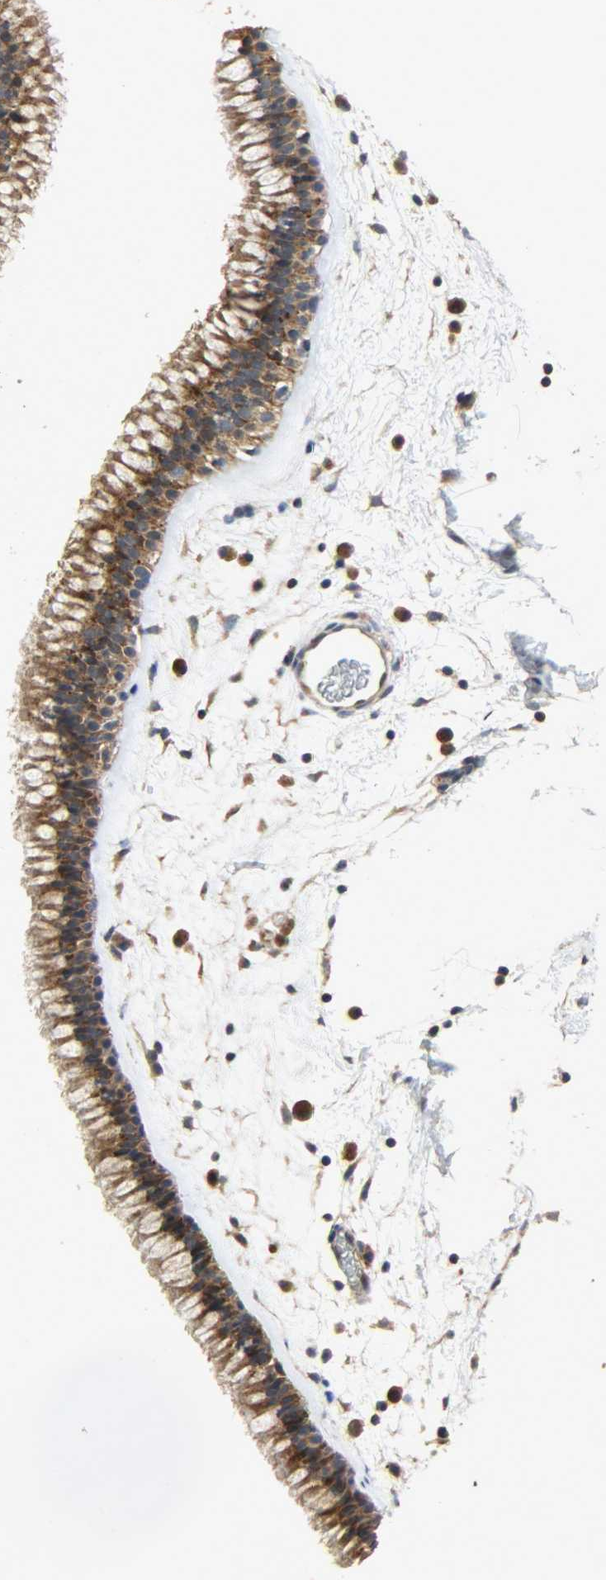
{"staining": {"intensity": "strong", "quantity": ">75%", "location": "cytoplasmic/membranous"}, "tissue": "nasopharynx", "cell_type": "Respiratory epithelial cells", "image_type": "normal", "snomed": [{"axis": "morphology", "description": "Normal tissue, NOS"}, {"axis": "morphology", "description": "Inflammation, NOS"}, {"axis": "topography", "description": "Nasopharynx"}], "caption": "Immunohistochemistry histopathology image of benign nasopharynx: human nasopharynx stained using immunohistochemistry (IHC) displays high levels of strong protein expression localized specifically in the cytoplasmic/membranous of respiratory epithelial cells, appearing as a cytoplasmic/membranous brown color.", "gene": "CDKN2C", "patient": {"sex": "male", "age": 48}}